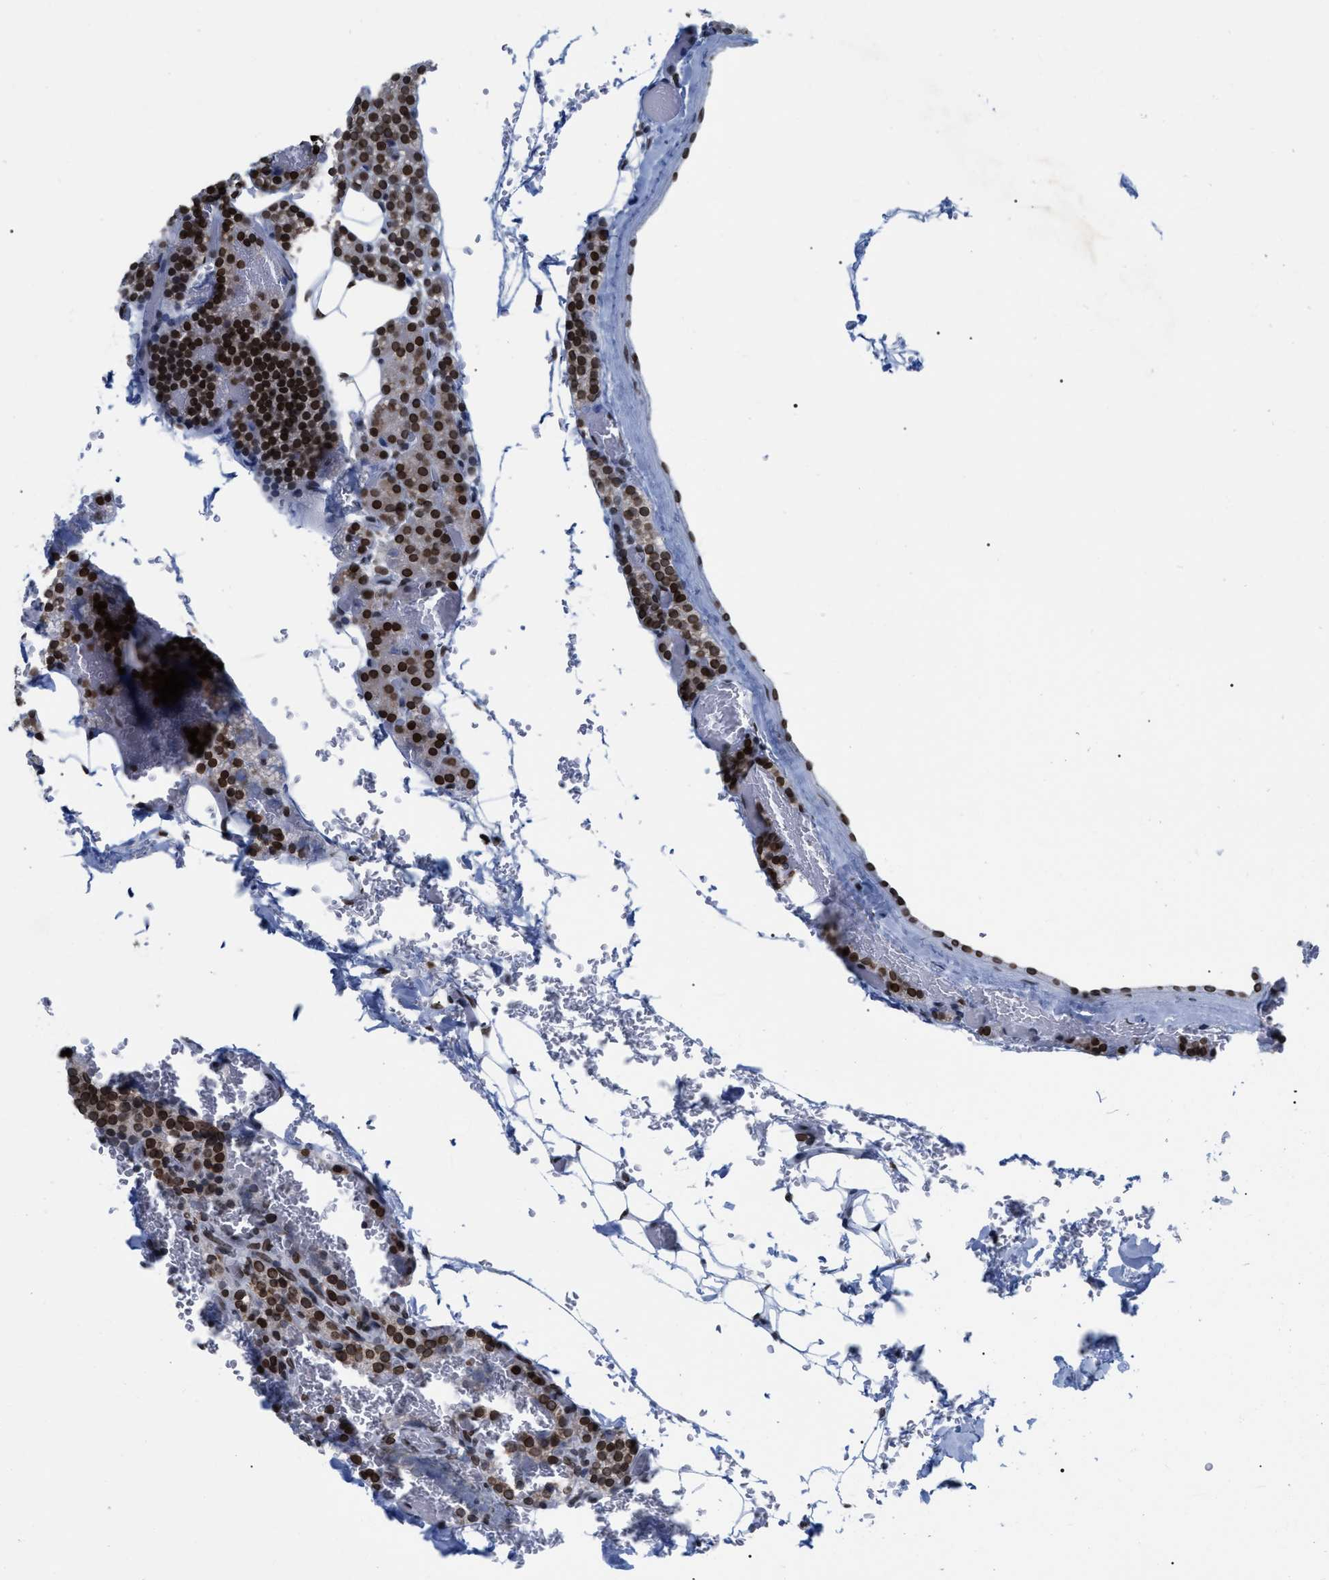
{"staining": {"intensity": "strong", "quantity": ">75%", "location": "nuclear"}, "tissue": "parathyroid gland", "cell_type": "Glandular cells", "image_type": "normal", "snomed": [{"axis": "morphology", "description": "Normal tissue, NOS"}, {"axis": "morphology", "description": "Inflammation chronic"}, {"axis": "morphology", "description": "Goiter, colloid"}, {"axis": "topography", "description": "Thyroid gland"}, {"axis": "topography", "description": "Parathyroid gland"}], "caption": "This micrograph shows immunohistochemistry staining of benign human parathyroid gland, with high strong nuclear expression in approximately >75% of glandular cells.", "gene": "TPR", "patient": {"sex": "male", "age": 65}}